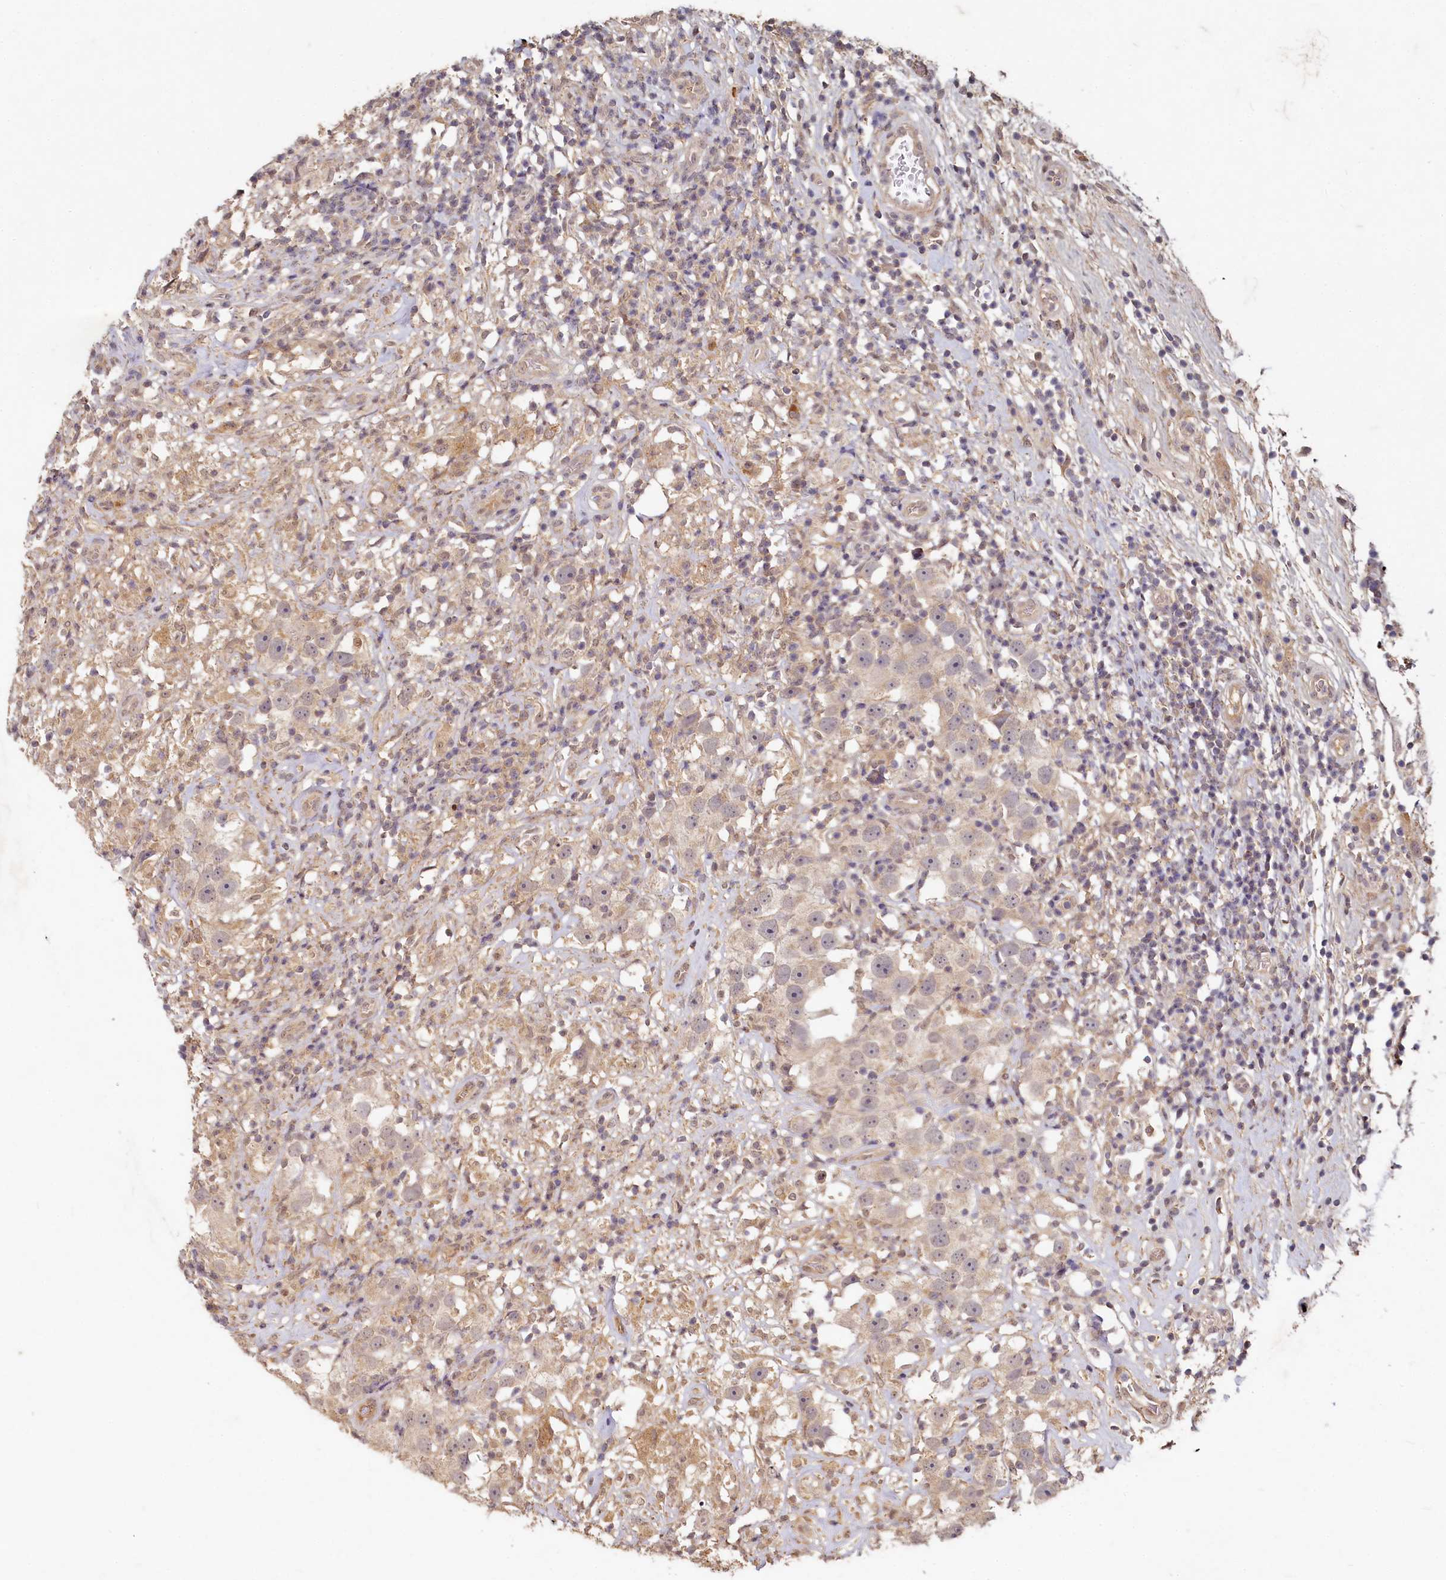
{"staining": {"intensity": "weak", "quantity": "25%-75%", "location": "cytoplasmic/membranous"}, "tissue": "testis cancer", "cell_type": "Tumor cells", "image_type": "cancer", "snomed": [{"axis": "morphology", "description": "Seminoma, NOS"}, {"axis": "topography", "description": "Testis"}], "caption": "About 25%-75% of tumor cells in human testis seminoma show weak cytoplasmic/membranous protein staining as visualized by brown immunohistochemical staining.", "gene": "HERC3", "patient": {"sex": "male", "age": 49}}